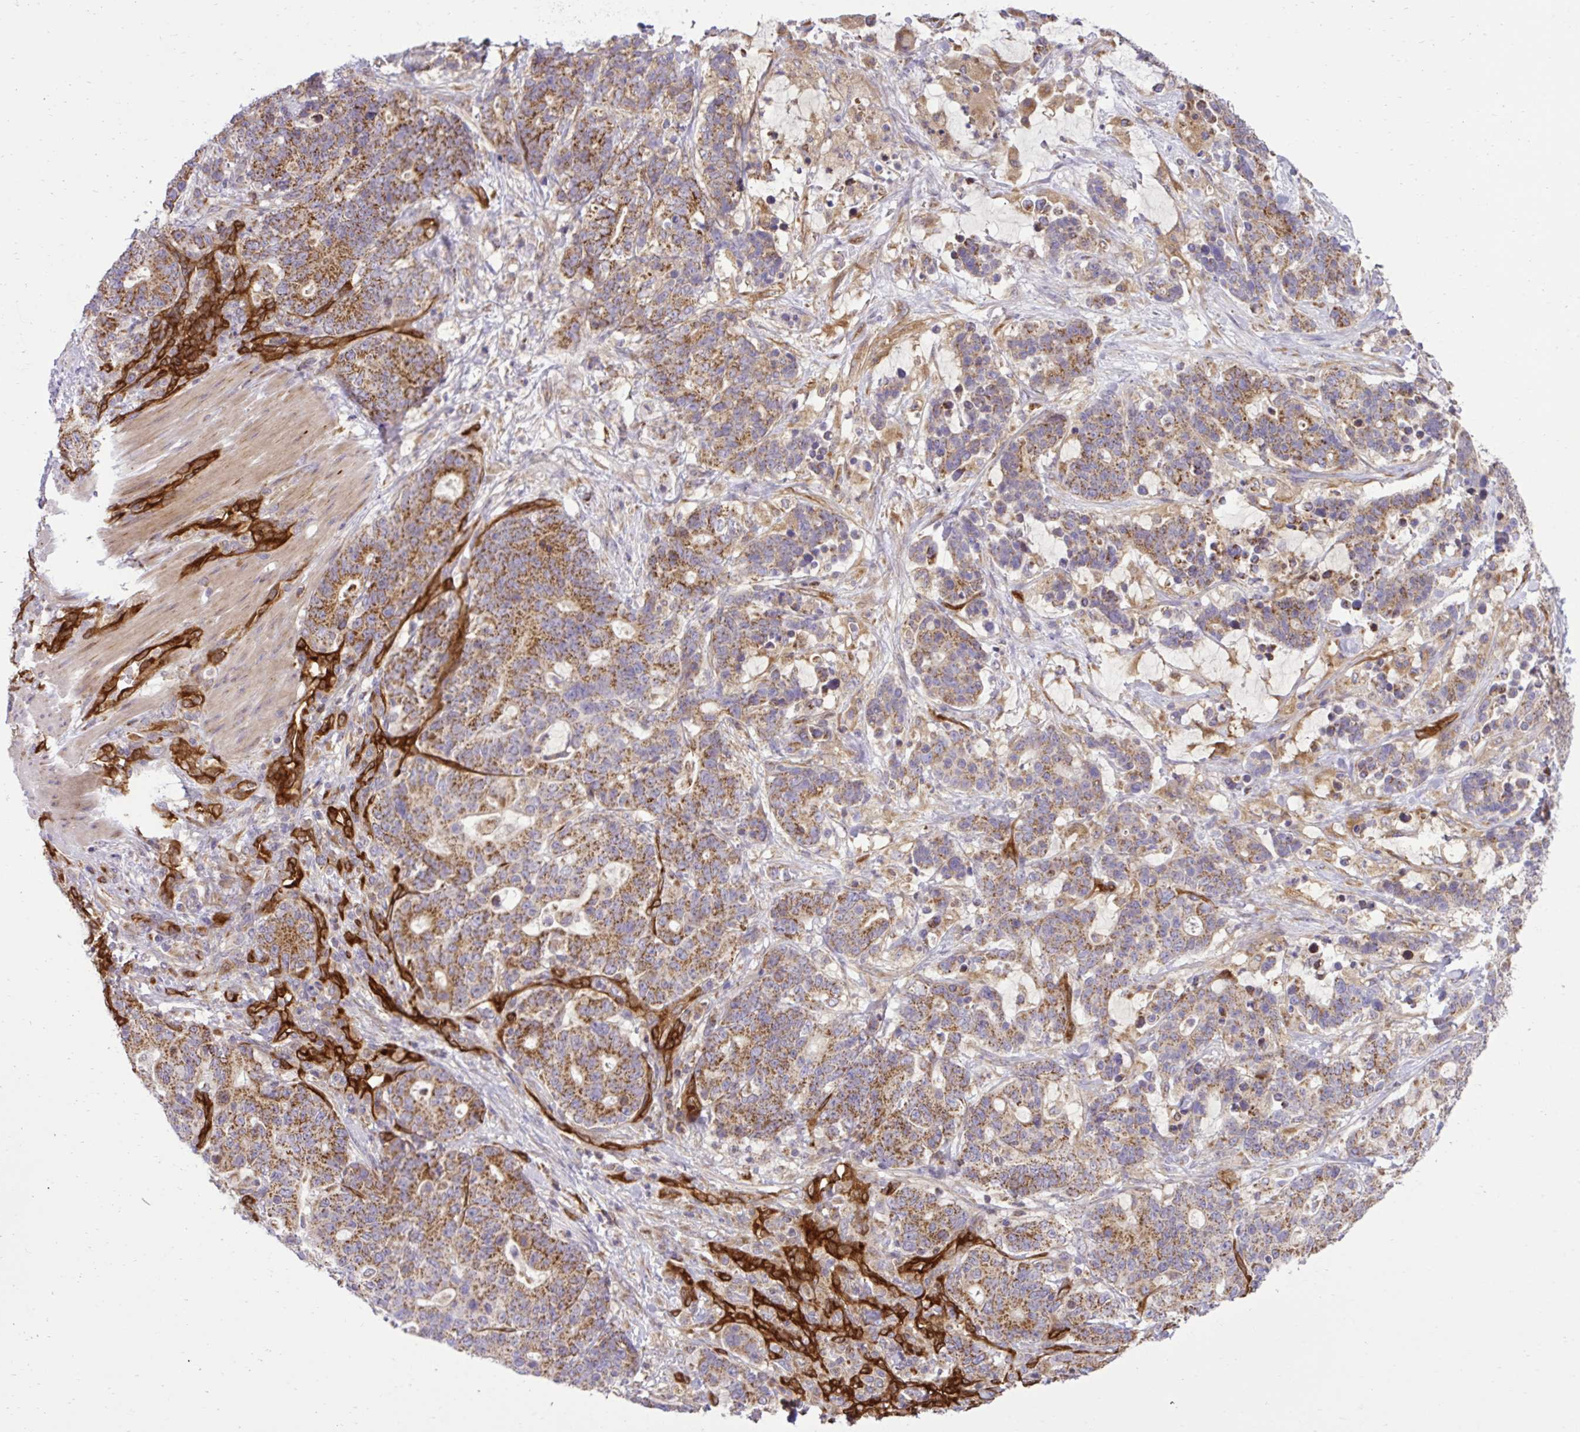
{"staining": {"intensity": "moderate", "quantity": ">75%", "location": "cytoplasmic/membranous"}, "tissue": "stomach cancer", "cell_type": "Tumor cells", "image_type": "cancer", "snomed": [{"axis": "morphology", "description": "Normal tissue, NOS"}, {"axis": "morphology", "description": "Adenocarcinoma, NOS"}, {"axis": "topography", "description": "Stomach"}], "caption": "Tumor cells reveal moderate cytoplasmic/membranous positivity in about >75% of cells in stomach adenocarcinoma.", "gene": "LIMS1", "patient": {"sex": "female", "age": 64}}